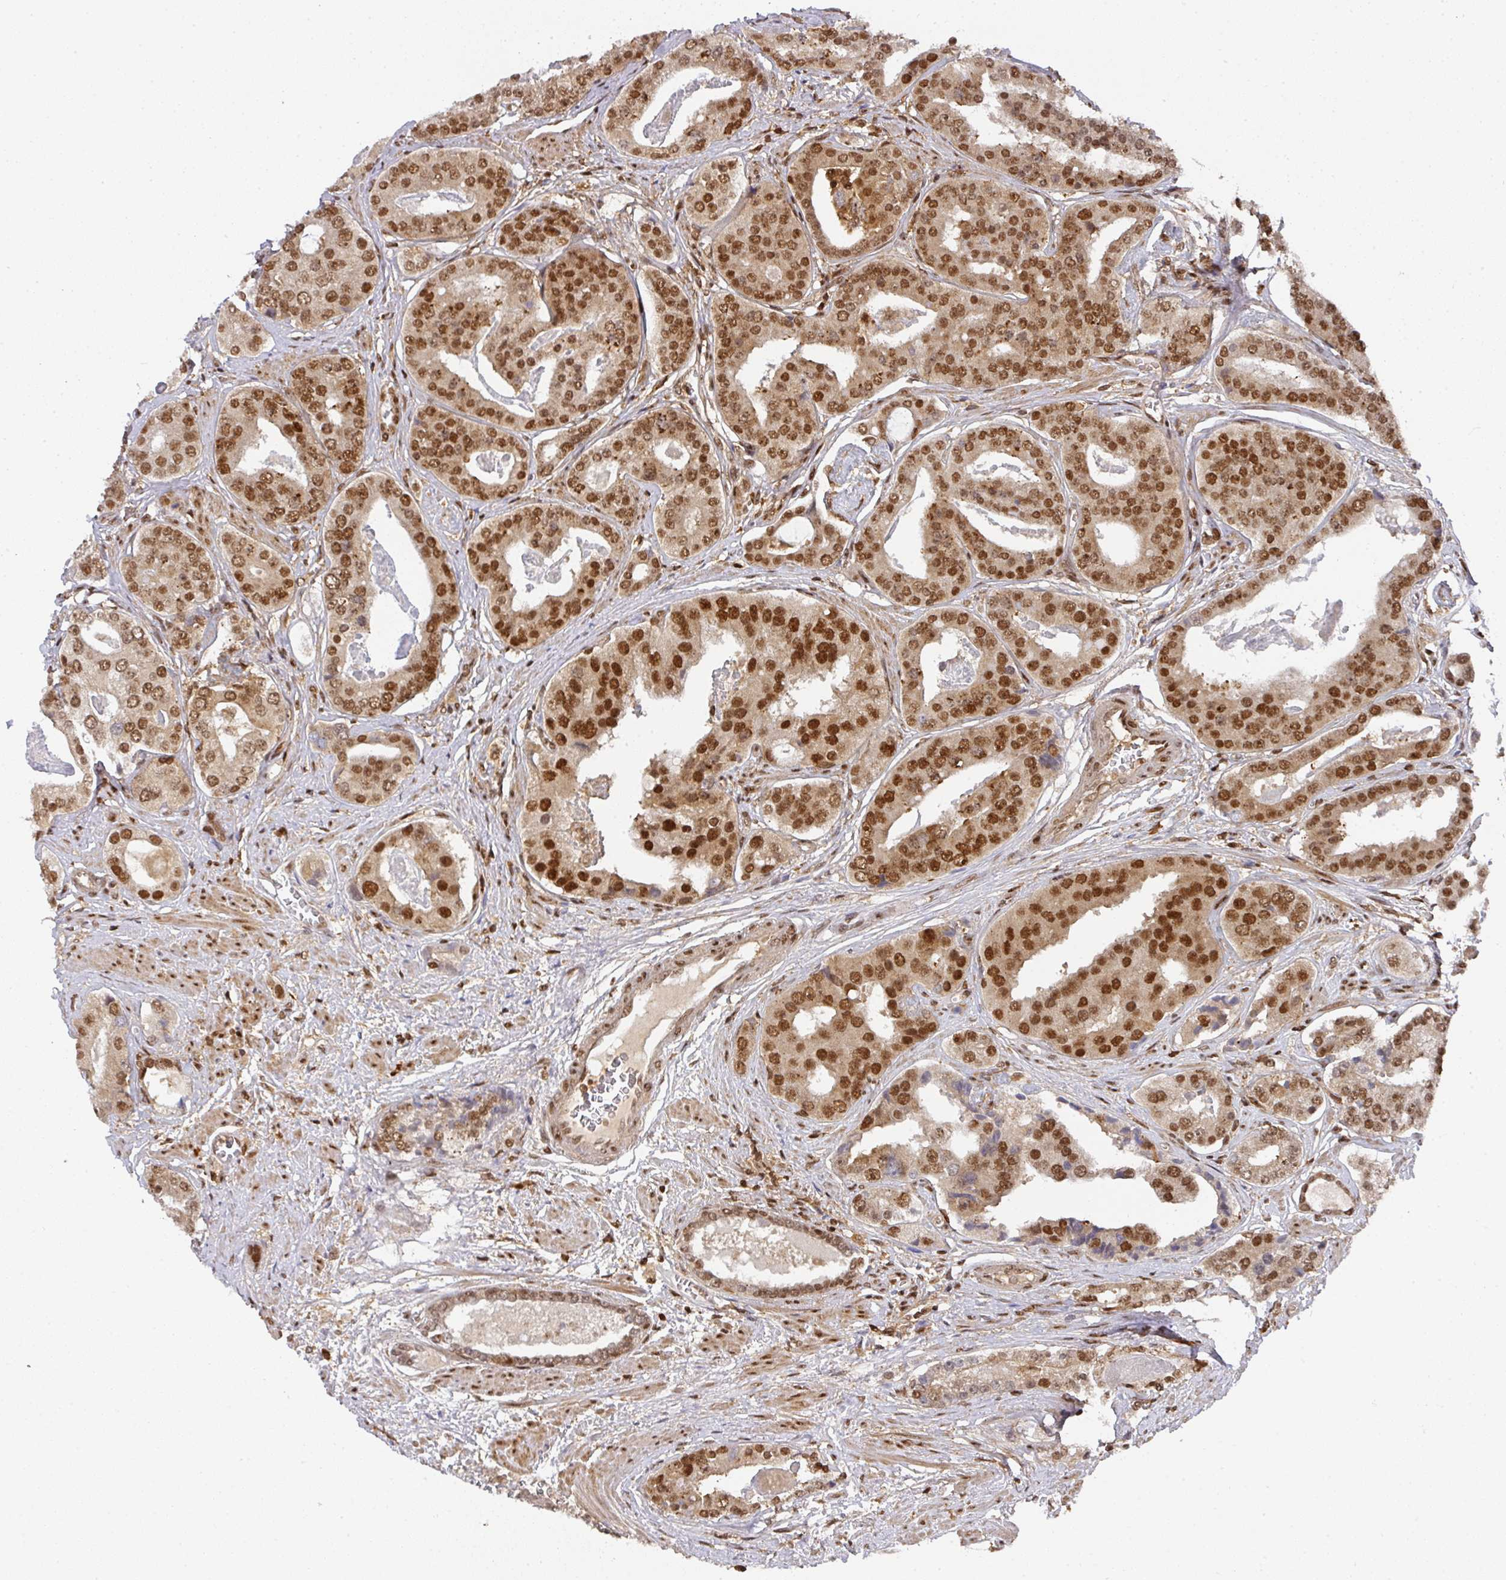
{"staining": {"intensity": "strong", "quantity": ">75%", "location": "nuclear"}, "tissue": "prostate cancer", "cell_type": "Tumor cells", "image_type": "cancer", "snomed": [{"axis": "morphology", "description": "Adenocarcinoma, High grade"}, {"axis": "topography", "description": "Prostate"}], "caption": "Protein staining of prostate cancer tissue reveals strong nuclear staining in approximately >75% of tumor cells.", "gene": "DIDO1", "patient": {"sex": "male", "age": 71}}